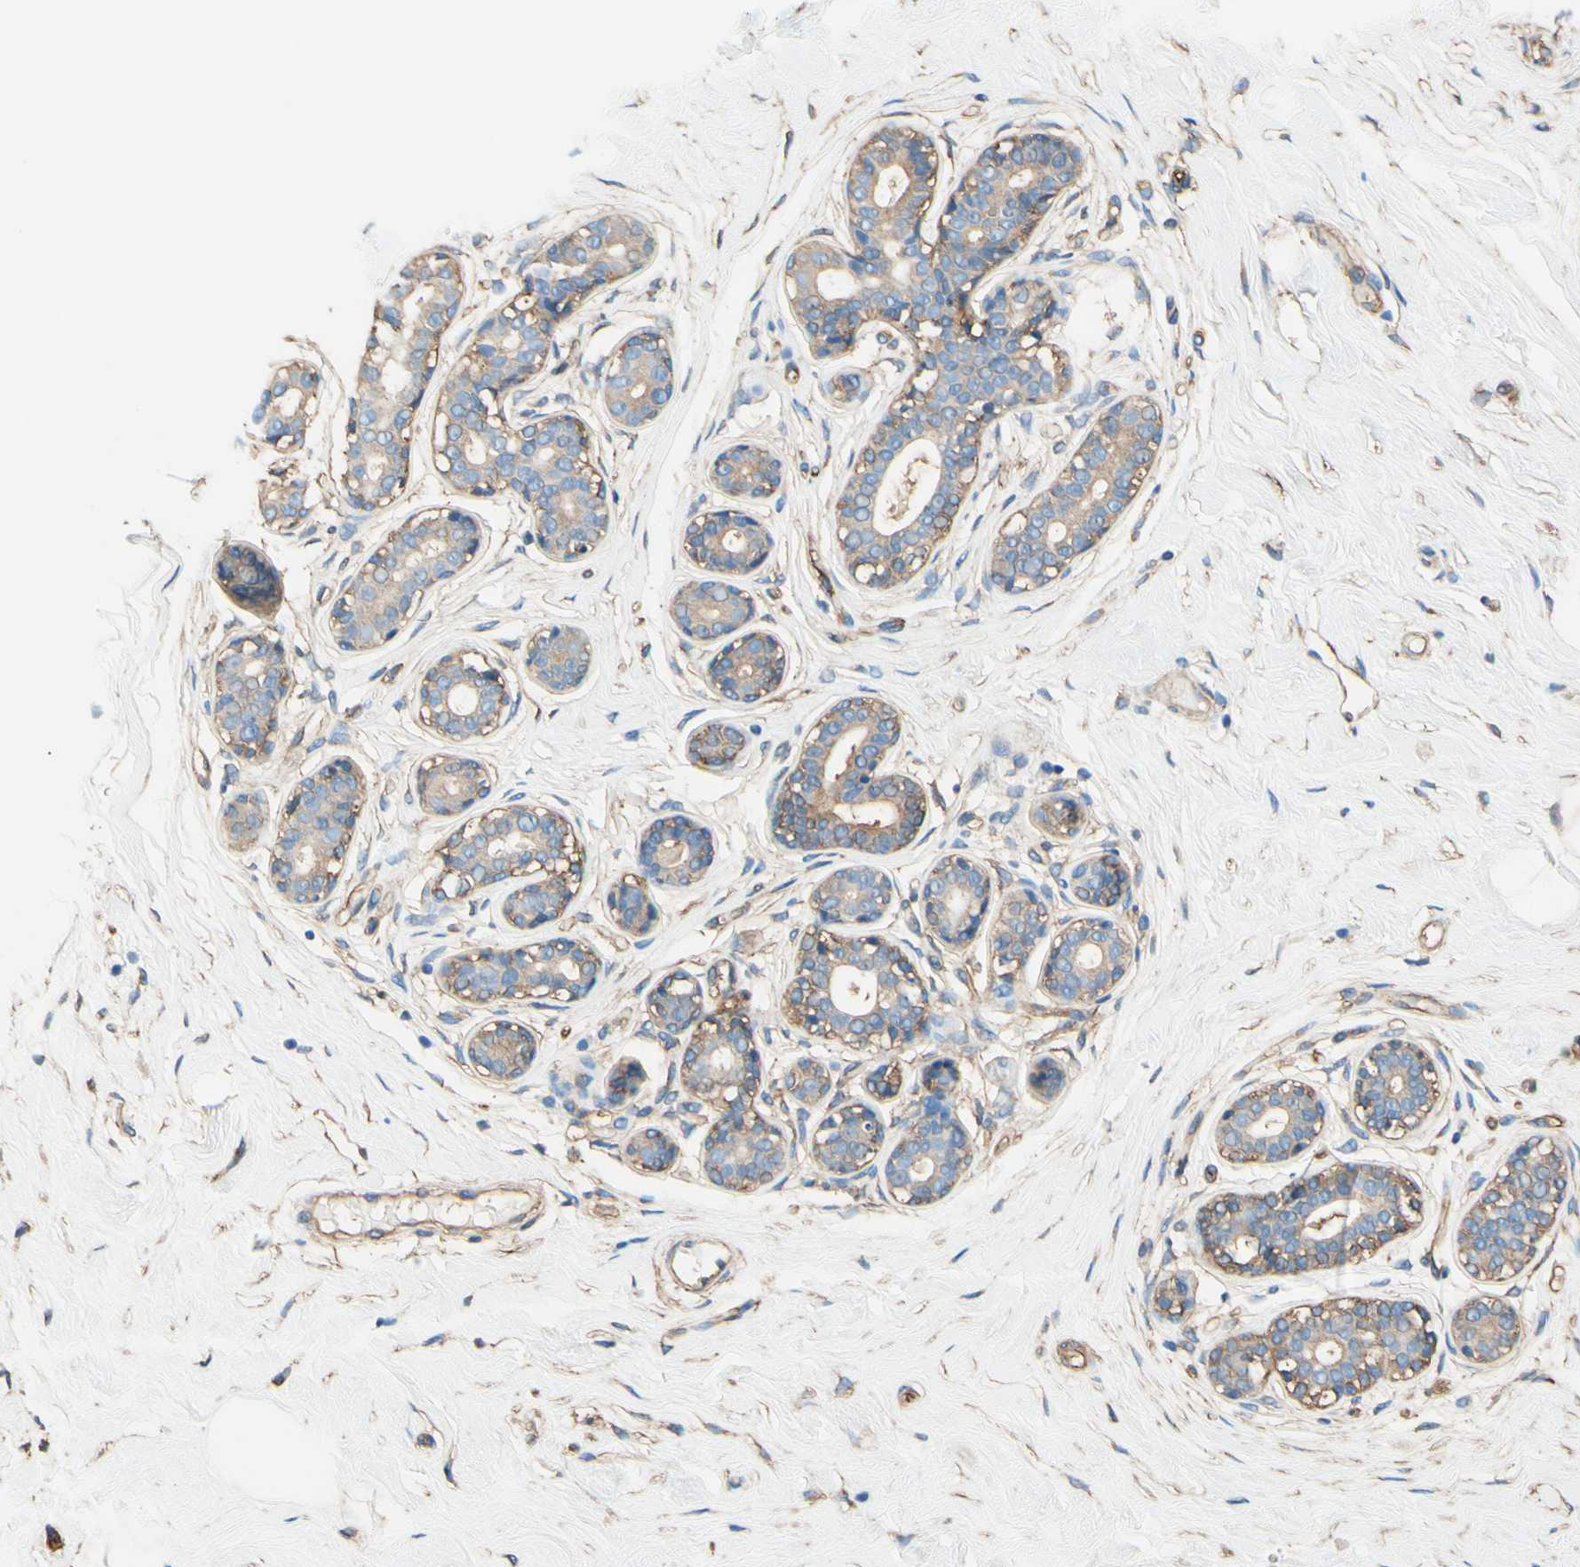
{"staining": {"intensity": "negative", "quantity": "none", "location": "none"}, "tissue": "breast", "cell_type": "Adipocytes", "image_type": "normal", "snomed": [{"axis": "morphology", "description": "Normal tissue, NOS"}, {"axis": "topography", "description": "Breast"}], "caption": "High magnification brightfield microscopy of benign breast stained with DAB (3,3'-diaminobenzidine) (brown) and counterstained with hematoxylin (blue): adipocytes show no significant positivity.", "gene": "DPYSL3", "patient": {"sex": "female", "age": 23}}